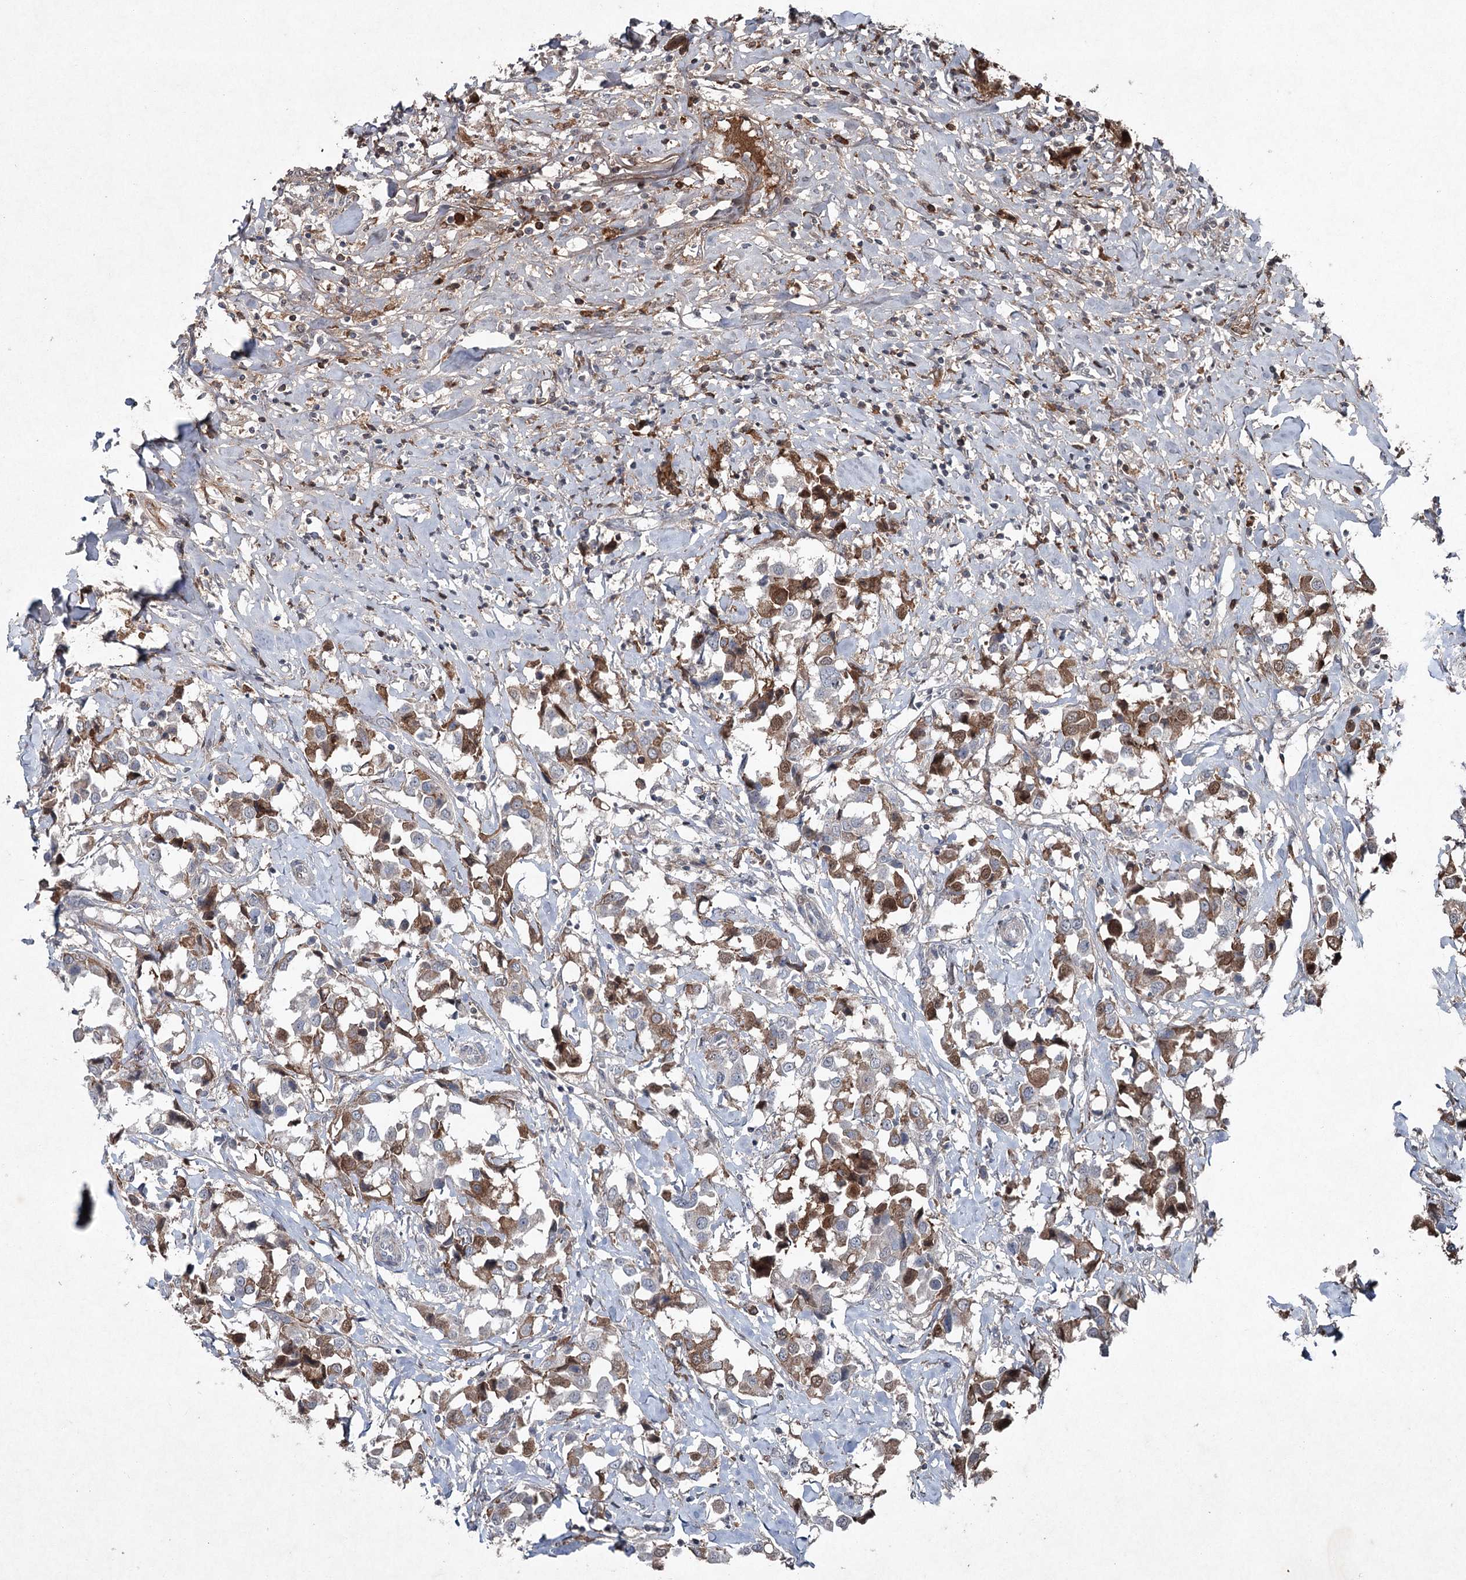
{"staining": {"intensity": "moderate", "quantity": "<25%", "location": "cytoplasmic/membranous"}, "tissue": "breast cancer", "cell_type": "Tumor cells", "image_type": "cancer", "snomed": [{"axis": "morphology", "description": "Duct carcinoma"}, {"axis": "topography", "description": "Breast"}], "caption": "The micrograph demonstrates a brown stain indicating the presence of a protein in the cytoplasmic/membranous of tumor cells in breast cancer.", "gene": "PGLYRP2", "patient": {"sex": "female", "age": 80}}